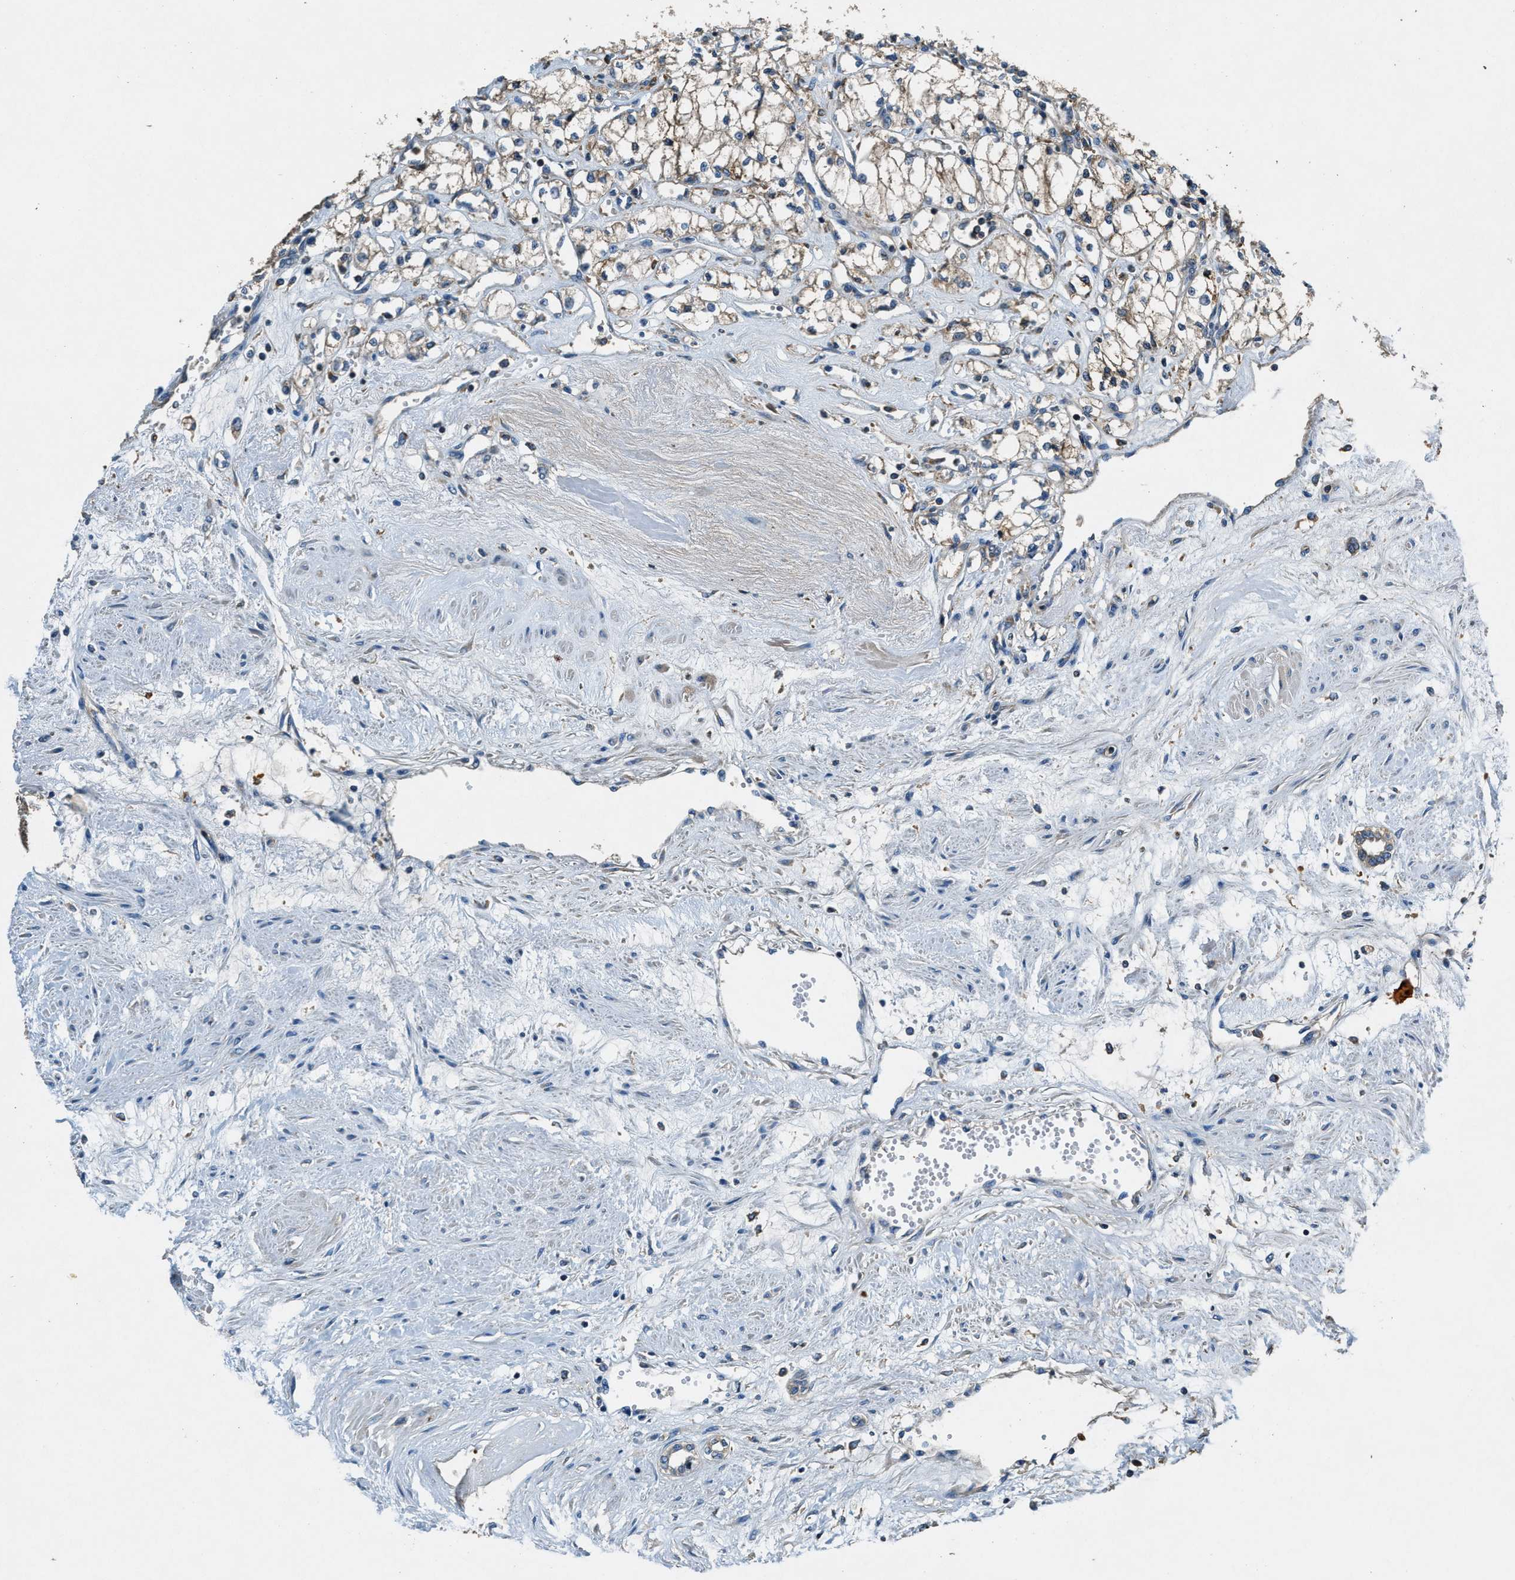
{"staining": {"intensity": "weak", "quantity": "25%-75%", "location": "cytoplasmic/membranous"}, "tissue": "renal cancer", "cell_type": "Tumor cells", "image_type": "cancer", "snomed": [{"axis": "morphology", "description": "Adenocarcinoma, NOS"}, {"axis": "topography", "description": "Kidney"}], "caption": "Protein expression analysis of human adenocarcinoma (renal) reveals weak cytoplasmic/membranous staining in approximately 25%-75% of tumor cells.", "gene": "BLOC1S1", "patient": {"sex": "male", "age": 59}}